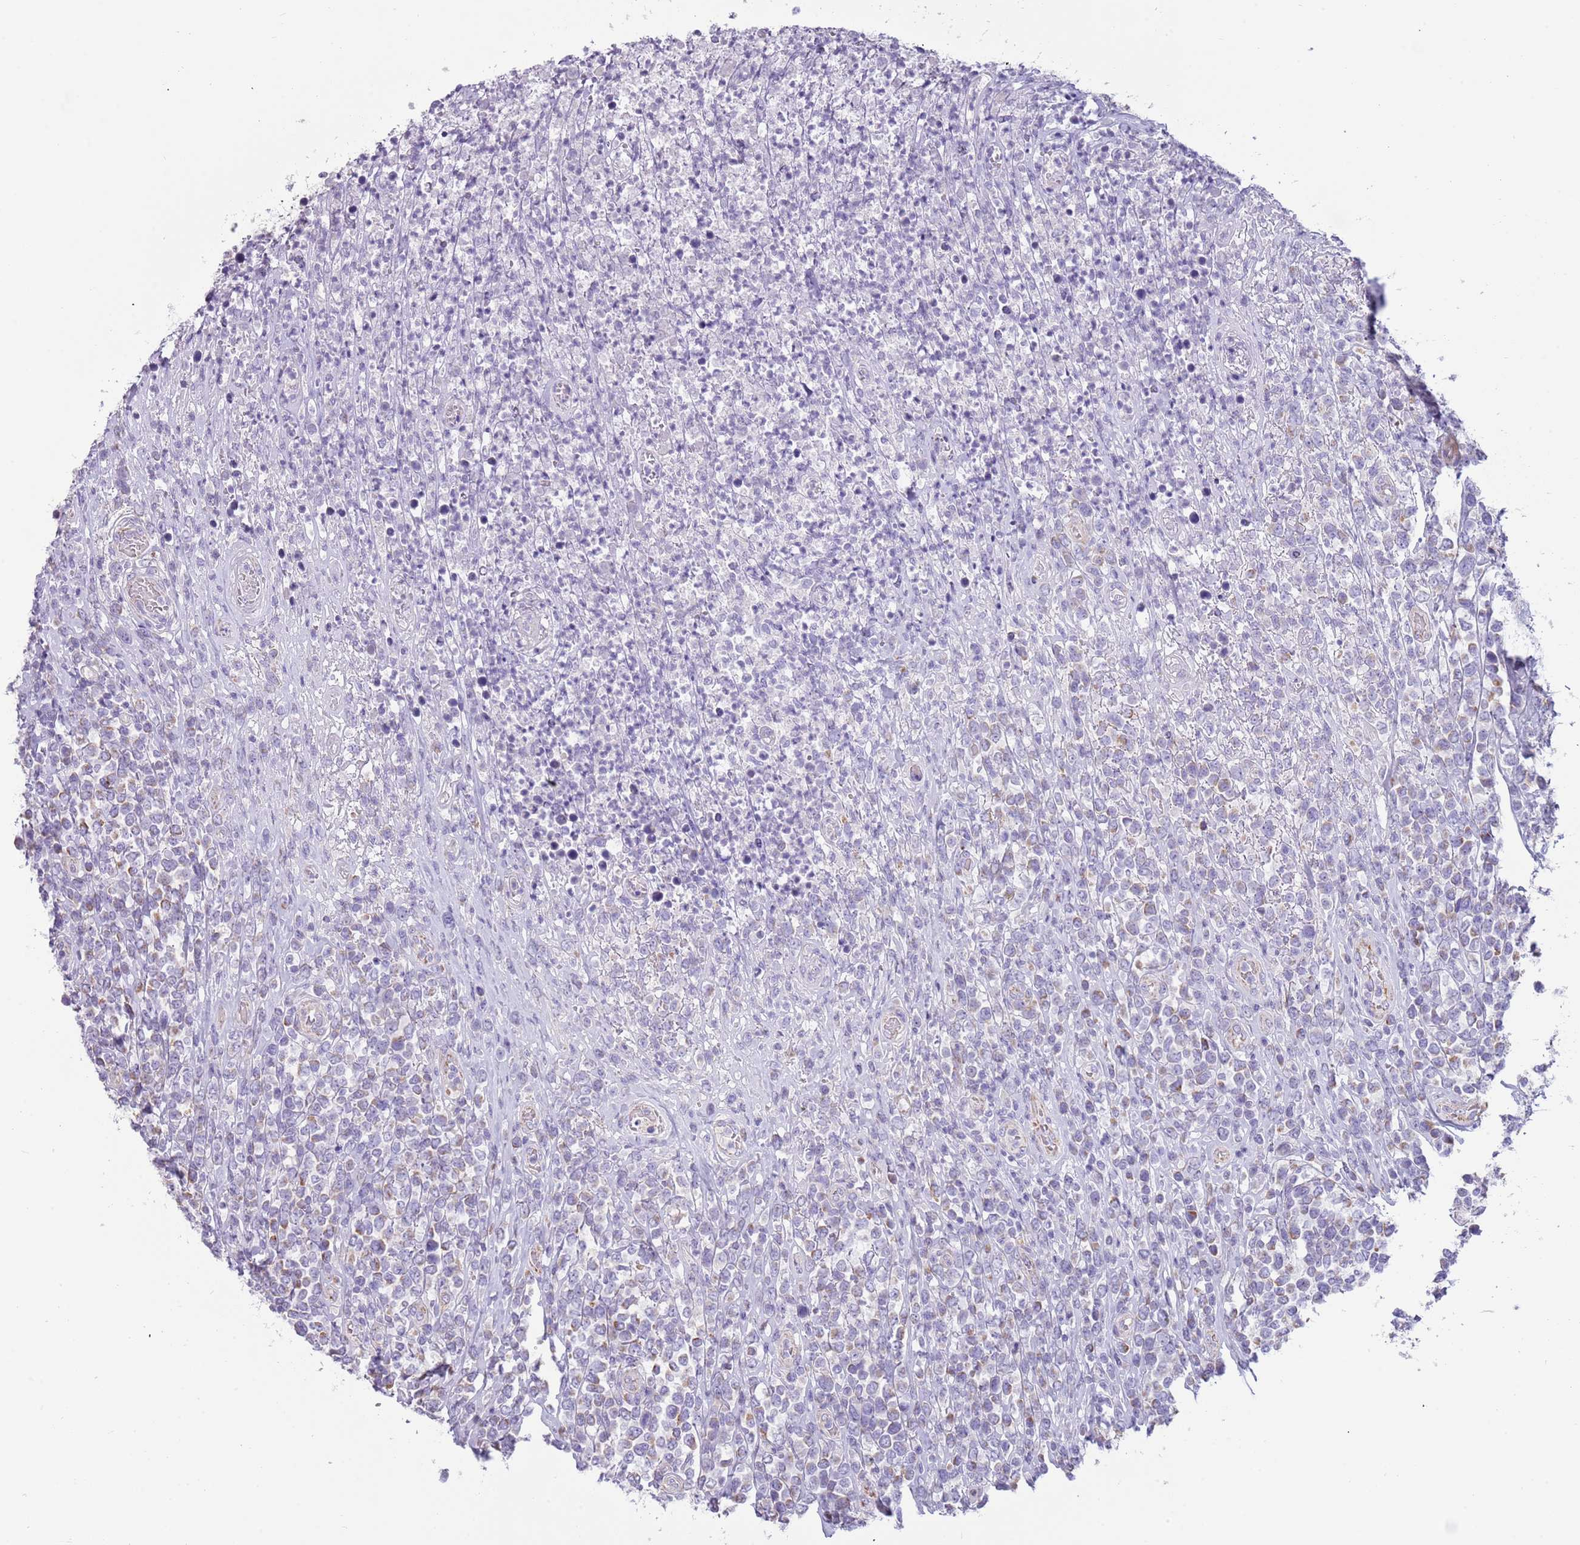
{"staining": {"intensity": "negative", "quantity": "none", "location": "none"}, "tissue": "lymphoma", "cell_type": "Tumor cells", "image_type": "cancer", "snomed": [{"axis": "morphology", "description": "Malignant lymphoma, non-Hodgkin's type, High grade"}, {"axis": "topography", "description": "Soft tissue"}], "caption": "The immunohistochemistry micrograph has no significant expression in tumor cells of malignant lymphoma, non-Hodgkin's type (high-grade) tissue.", "gene": "RNF222", "patient": {"sex": "female", "age": 56}}